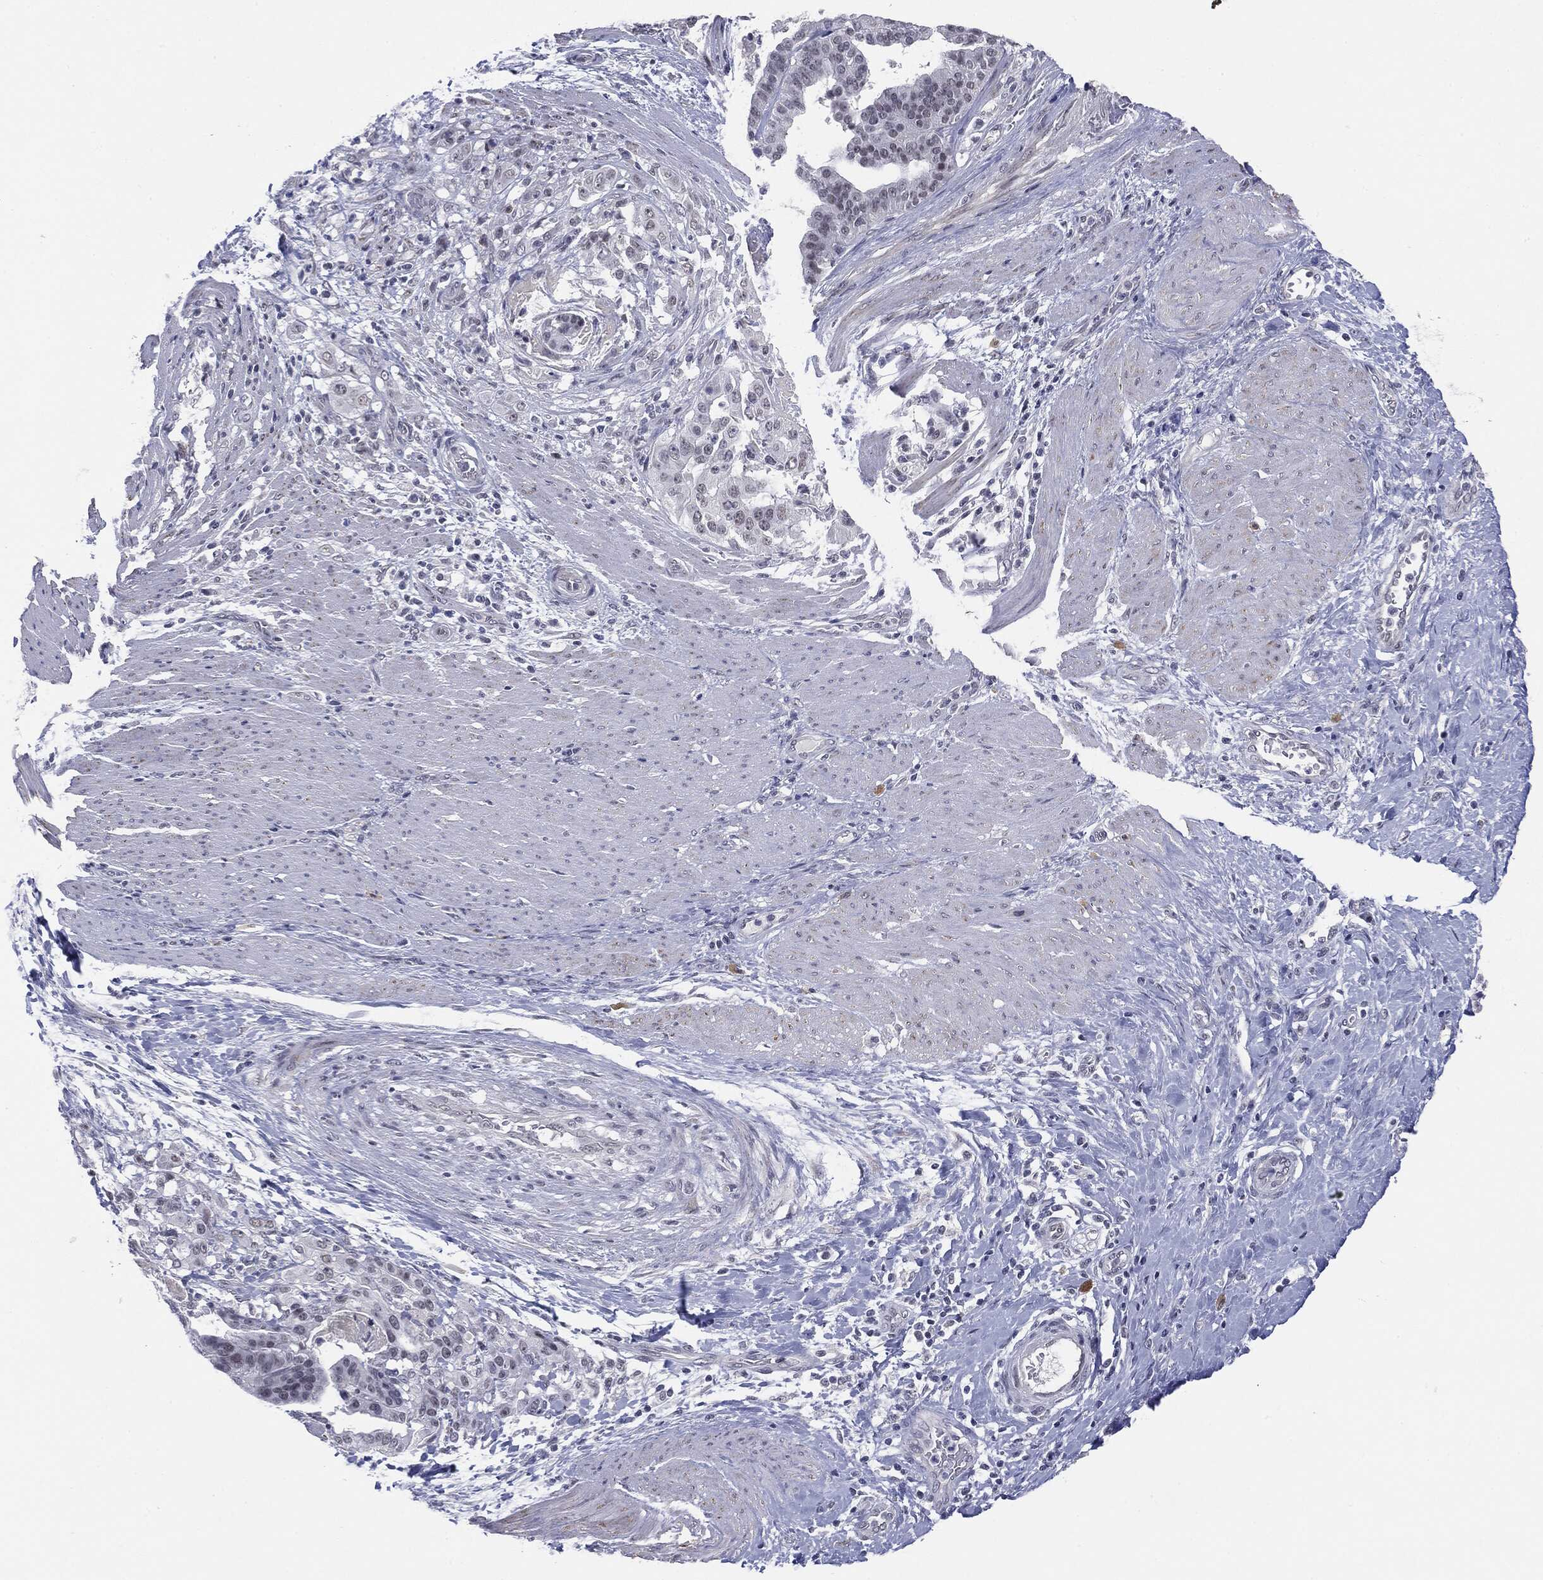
{"staining": {"intensity": "negative", "quantity": "none", "location": "none"}, "tissue": "stomach cancer", "cell_type": "Tumor cells", "image_type": "cancer", "snomed": [{"axis": "morphology", "description": "Adenocarcinoma, NOS"}, {"axis": "topography", "description": "Stomach"}], "caption": "This is an immunohistochemistry (IHC) image of human adenocarcinoma (stomach). There is no staining in tumor cells.", "gene": "SLC5A5", "patient": {"sex": "male", "age": 48}}